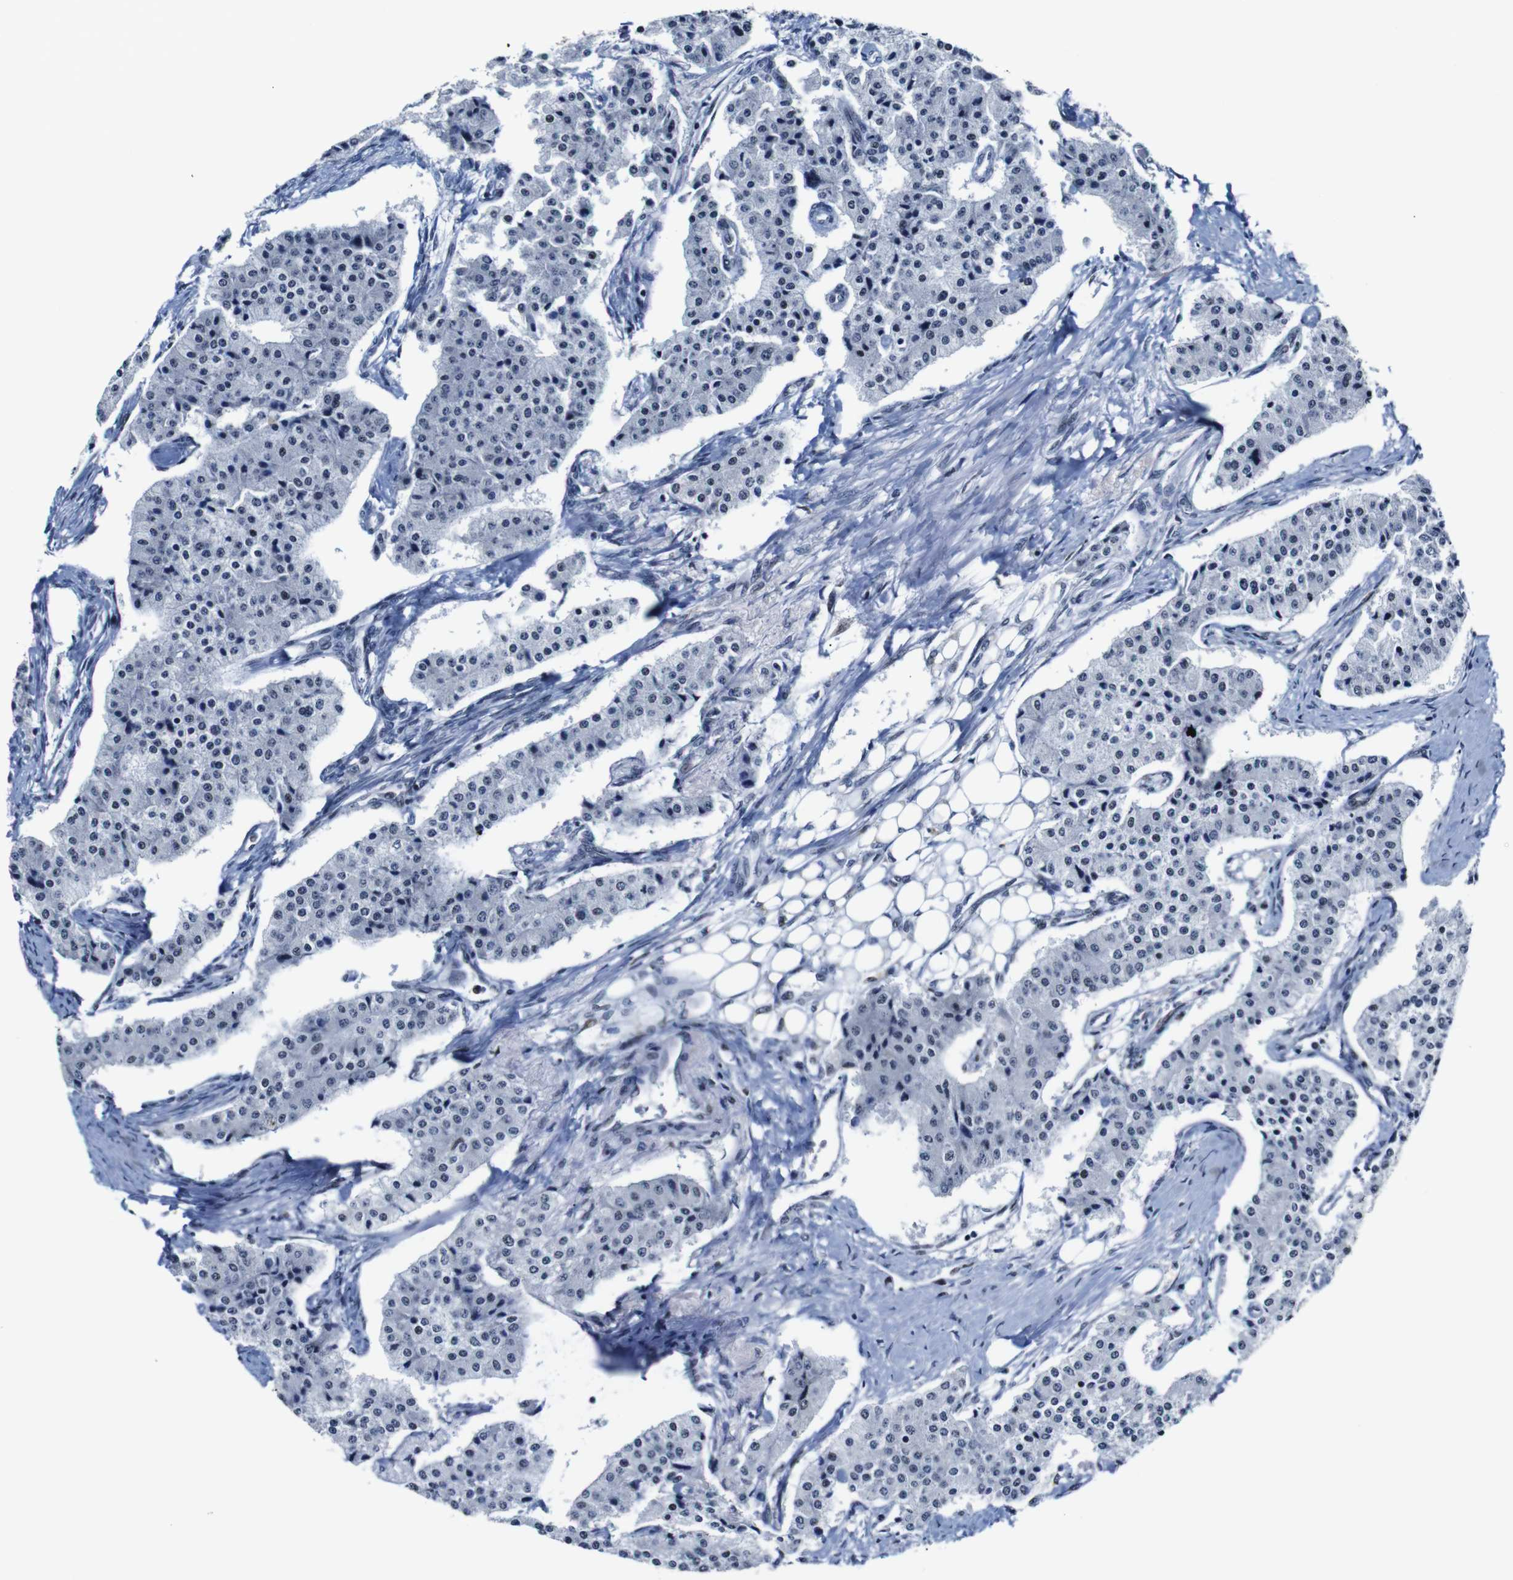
{"staining": {"intensity": "negative", "quantity": "none", "location": "none"}, "tissue": "carcinoid", "cell_type": "Tumor cells", "image_type": "cancer", "snomed": [{"axis": "morphology", "description": "Carcinoid, malignant, NOS"}, {"axis": "topography", "description": "Colon"}], "caption": "An image of malignant carcinoid stained for a protein exhibits no brown staining in tumor cells. Brightfield microscopy of immunohistochemistry (IHC) stained with DAB (brown) and hematoxylin (blue), captured at high magnification.", "gene": "GATA6", "patient": {"sex": "female", "age": 52}}